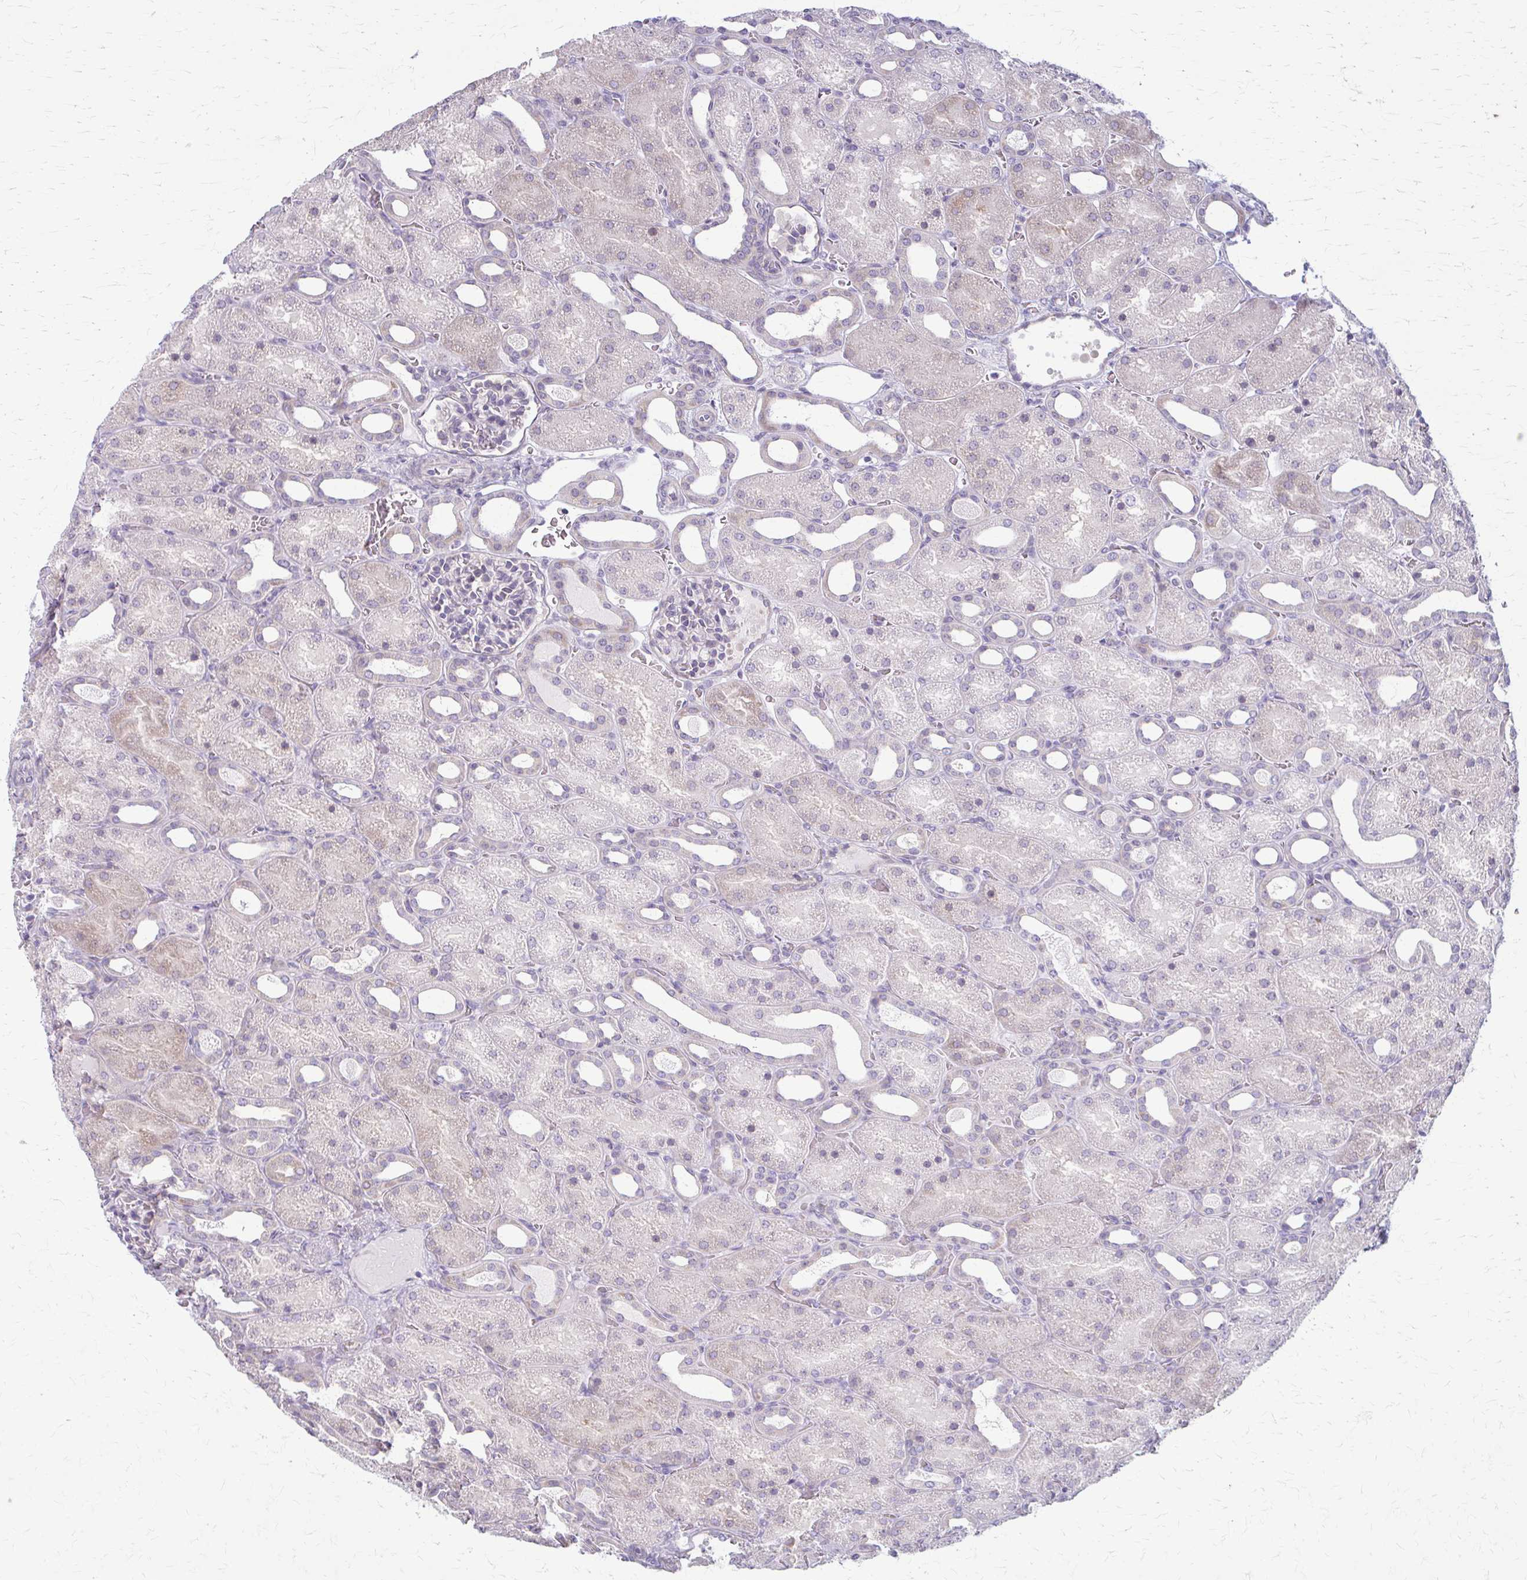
{"staining": {"intensity": "weak", "quantity": "<25%", "location": "cytoplasmic/membranous"}, "tissue": "kidney", "cell_type": "Cells in glomeruli", "image_type": "normal", "snomed": [{"axis": "morphology", "description": "Normal tissue, NOS"}, {"axis": "topography", "description": "Kidney"}], "caption": "Human kidney stained for a protein using IHC displays no expression in cells in glomeruli.", "gene": "PRKRA", "patient": {"sex": "male", "age": 2}}